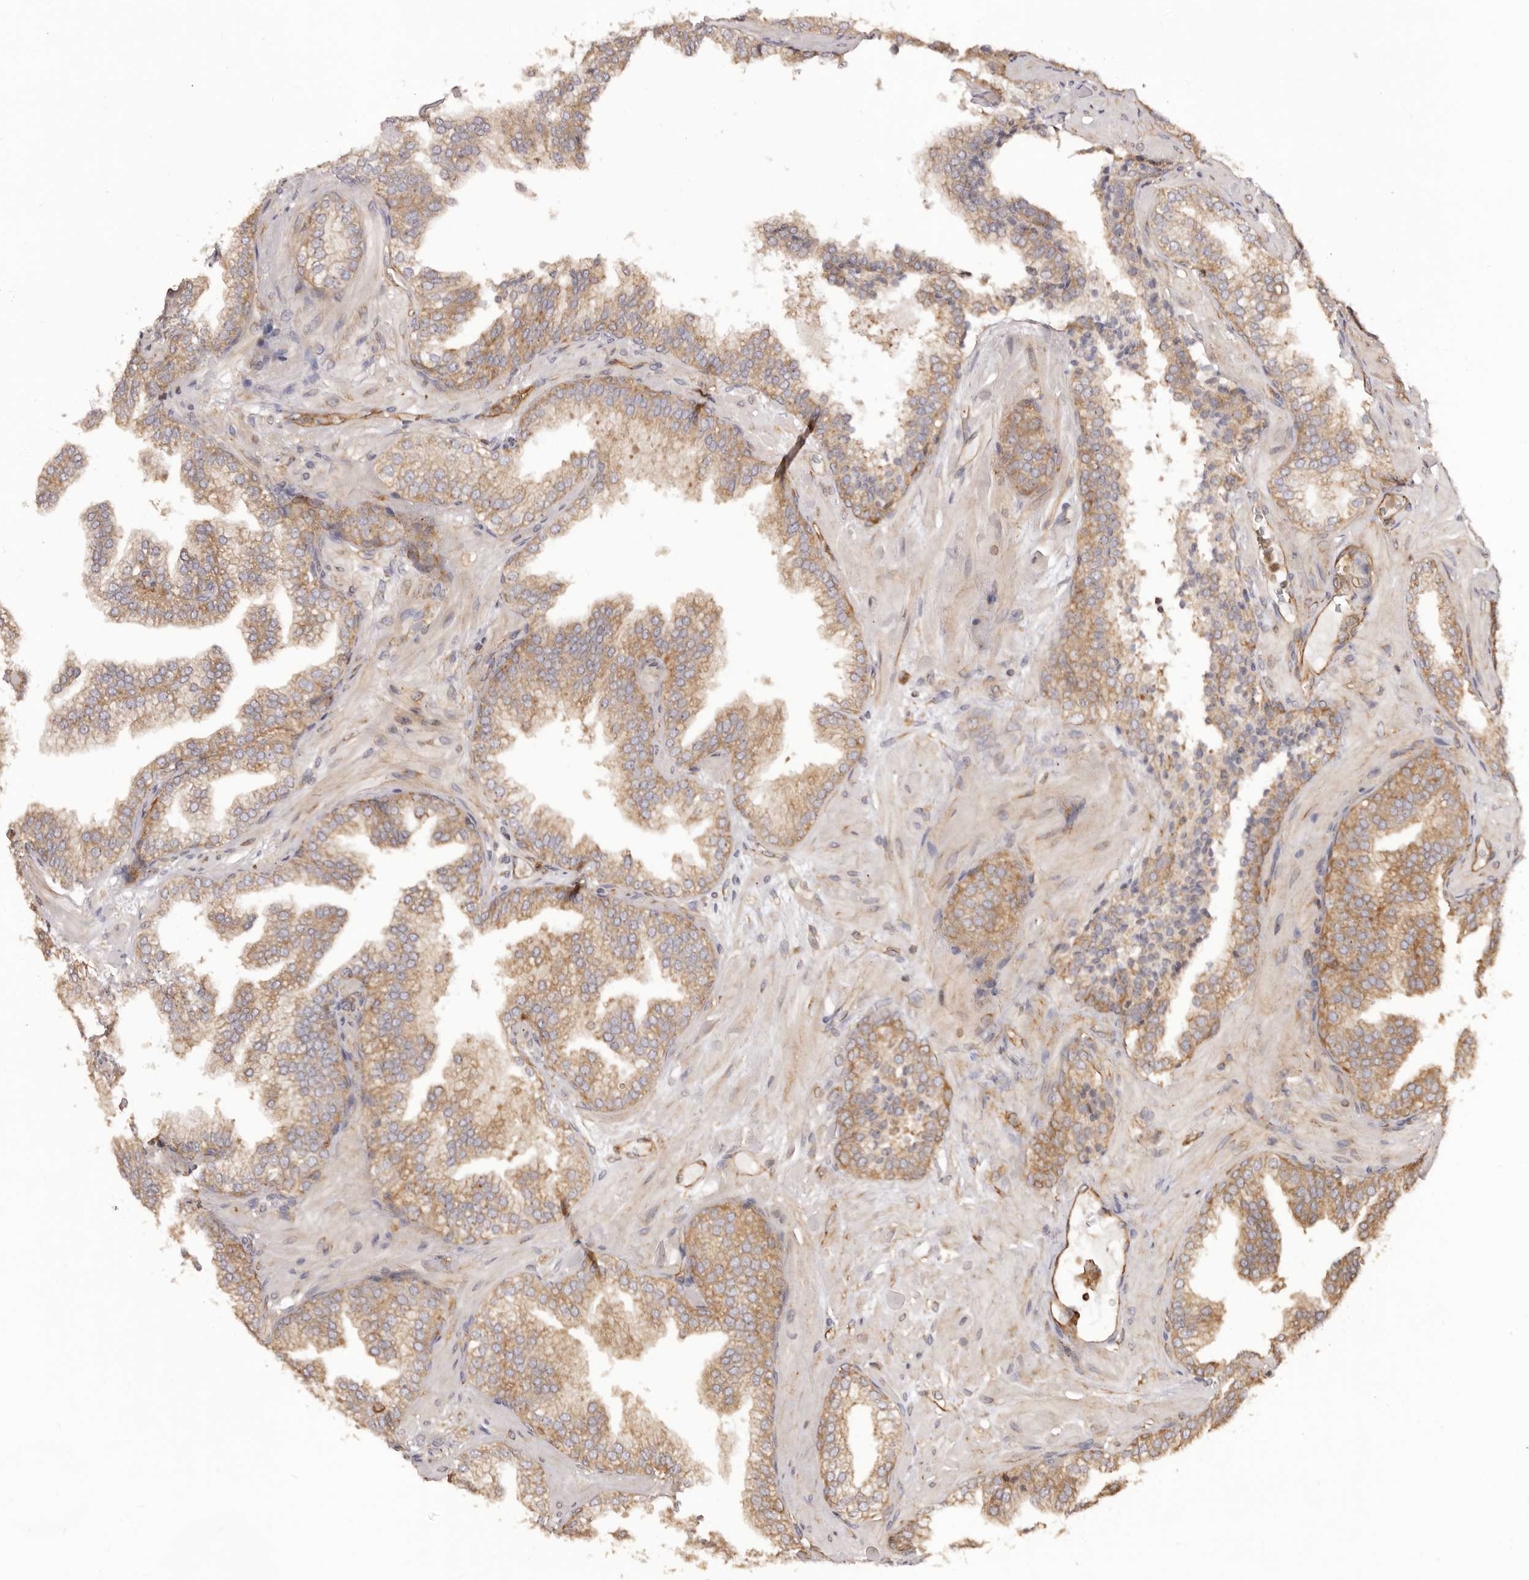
{"staining": {"intensity": "moderate", "quantity": ">75%", "location": "cytoplasmic/membranous"}, "tissue": "prostate cancer", "cell_type": "Tumor cells", "image_type": "cancer", "snomed": [{"axis": "morphology", "description": "Adenocarcinoma, High grade"}, {"axis": "topography", "description": "Prostate"}], "caption": "Prostate high-grade adenocarcinoma stained with DAB immunohistochemistry shows medium levels of moderate cytoplasmic/membranous staining in approximately >75% of tumor cells. (DAB = brown stain, brightfield microscopy at high magnification).", "gene": "RPS6", "patient": {"sex": "male", "age": 58}}